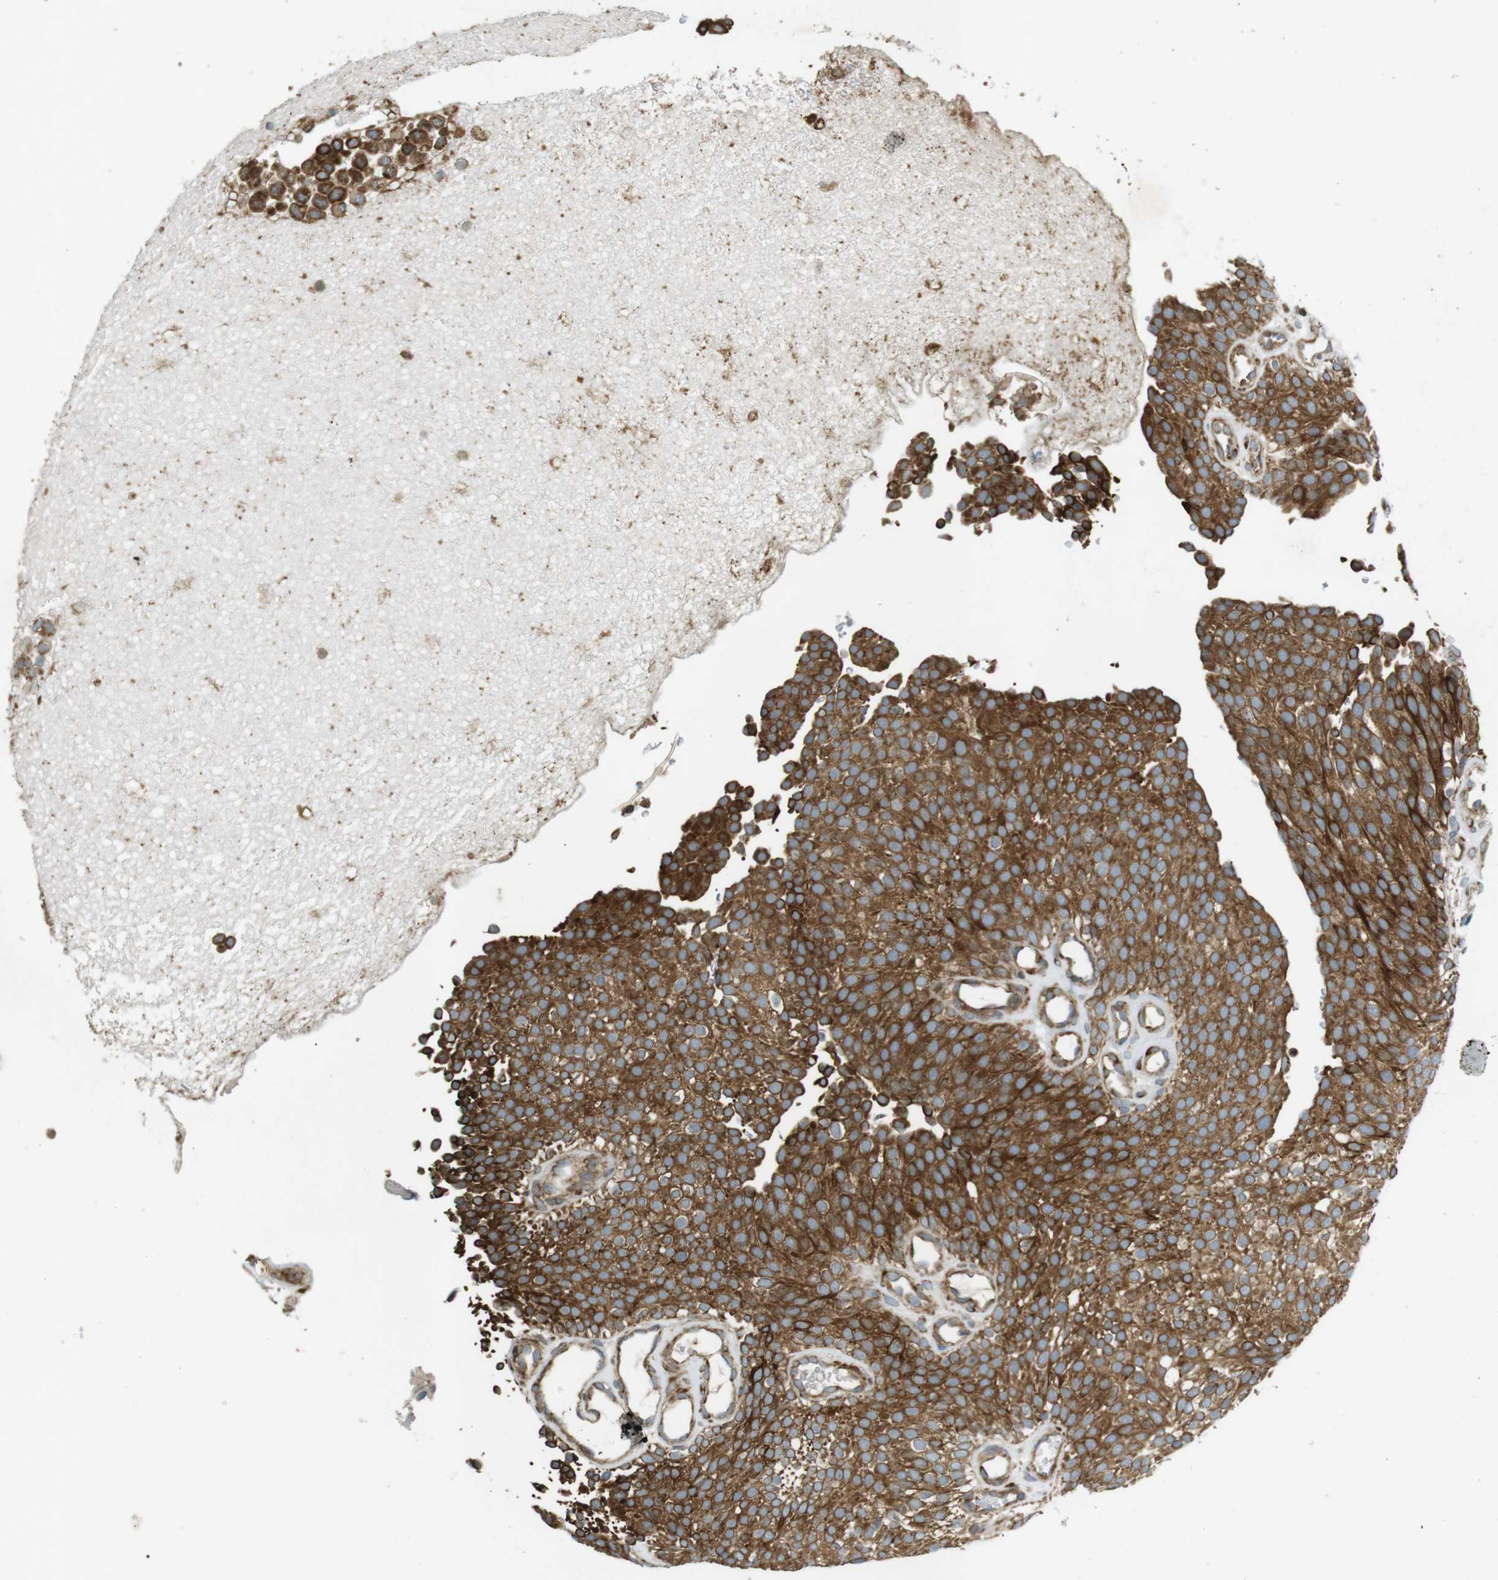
{"staining": {"intensity": "strong", "quantity": "<25%", "location": "cytoplasmic/membranous"}, "tissue": "urothelial cancer", "cell_type": "Tumor cells", "image_type": "cancer", "snomed": [{"axis": "morphology", "description": "Urothelial carcinoma, Low grade"}, {"axis": "topography", "description": "Urinary bladder"}], "caption": "Low-grade urothelial carcinoma stained with a brown dye exhibits strong cytoplasmic/membranous positive positivity in about <25% of tumor cells.", "gene": "SLC41A1", "patient": {"sex": "male", "age": 78}}